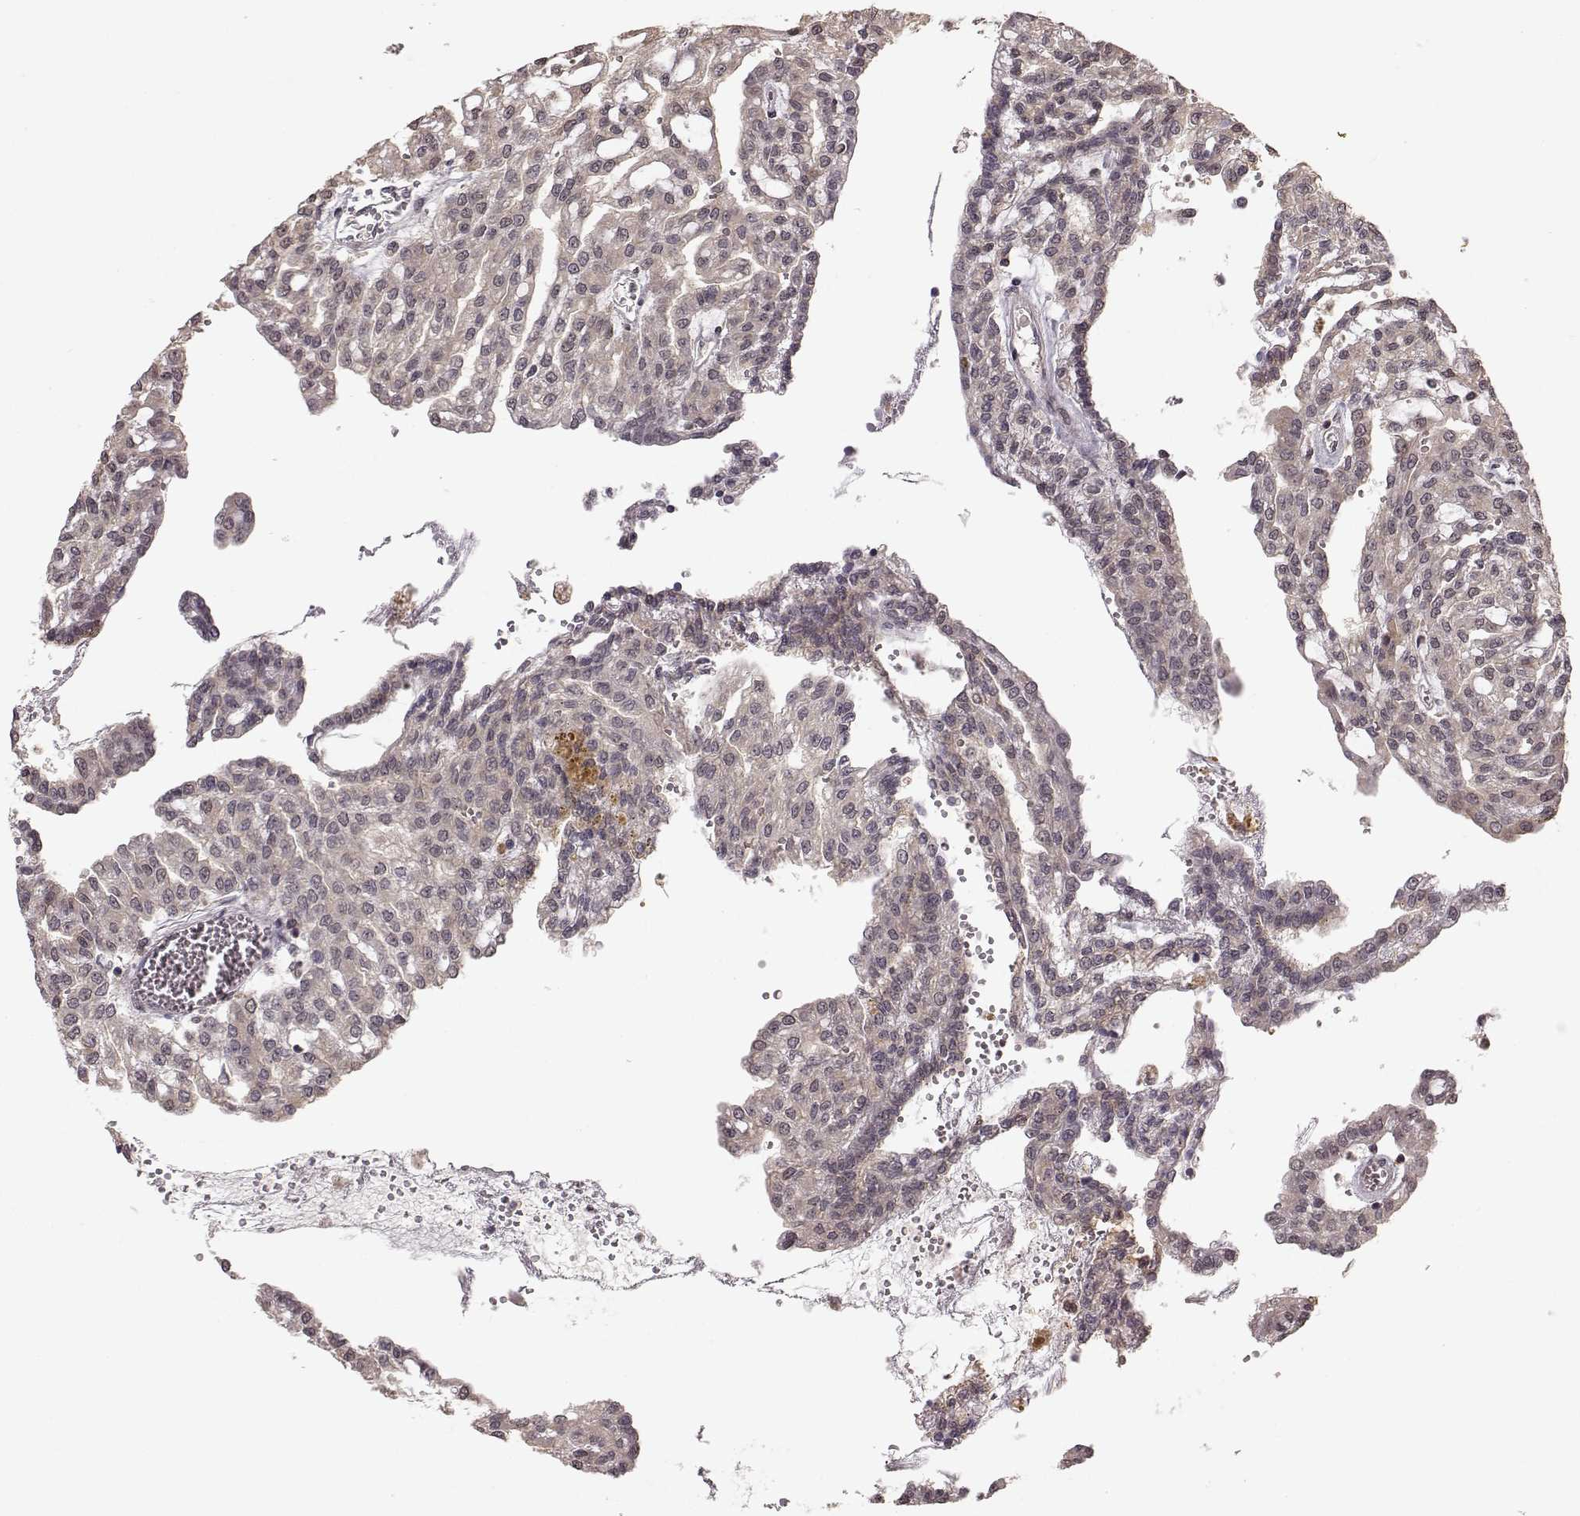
{"staining": {"intensity": "weak", "quantity": "25%-75%", "location": "cytoplasmic/membranous"}, "tissue": "renal cancer", "cell_type": "Tumor cells", "image_type": "cancer", "snomed": [{"axis": "morphology", "description": "Adenocarcinoma, NOS"}, {"axis": "topography", "description": "Kidney"}], "caption": "Adenocarcinoma (renal) stained with a protein marker exhibits weak staining in tumor cells.", "gene": "PLEKHG3", "patient": {"sex": "male", "age": 63}}